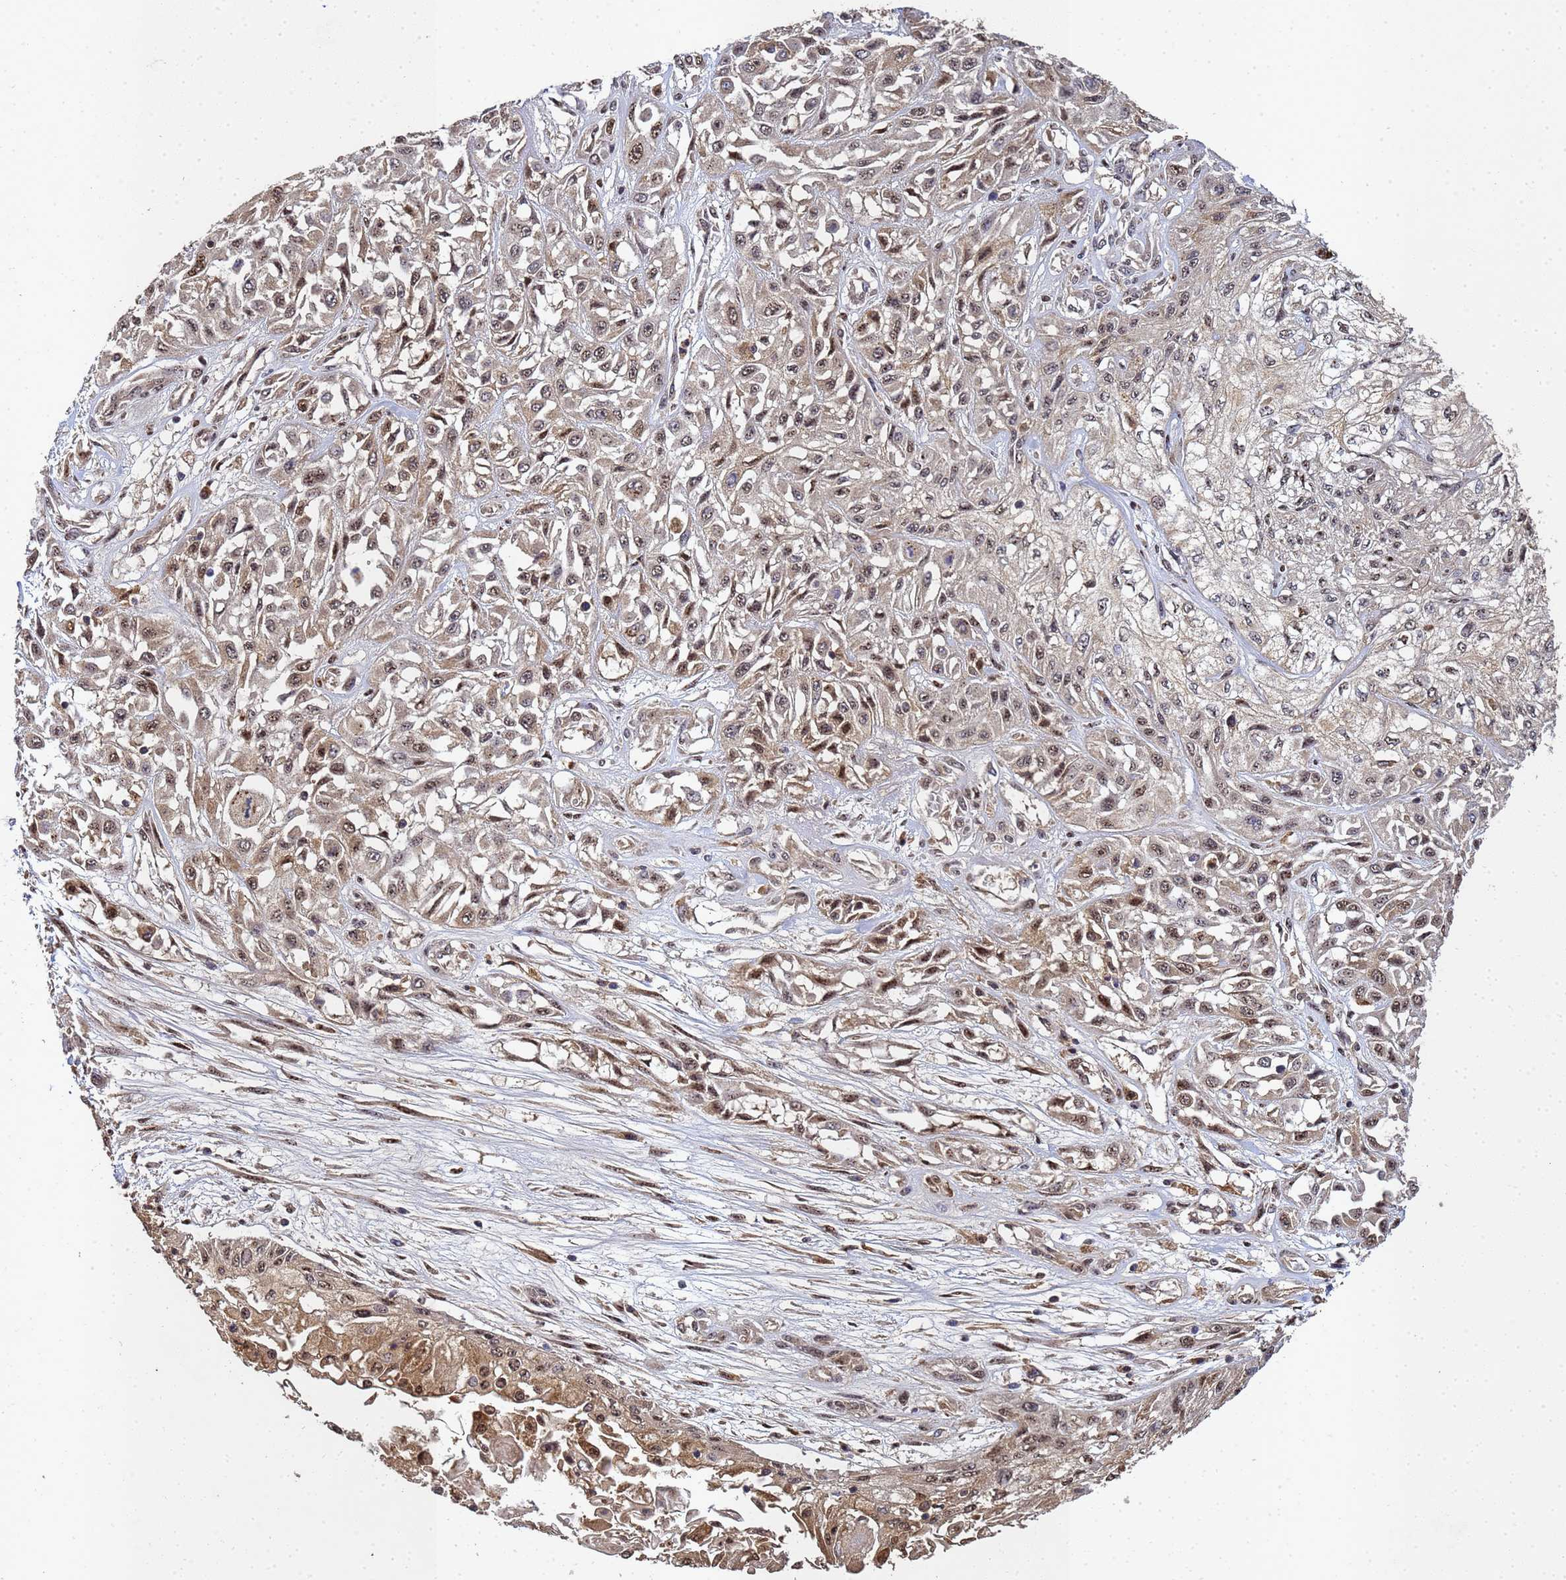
{"staining": {"intensity": "weak", "quantity": ">75%", "location": "cytoplasmic/membranous,nuclear"}, "tissue": "skin cancer", "cell_type": "Tumor cells", "image_type": "cancer", "snomed": [{"axis": "morphology", "description": "Squamous cell carcinoma, NOS"}, {"axis": "morphology", "description": "Squamous cell carcinoma, metastatic, NOS"}, {"axis": "topography", "description": "Skin"}, {"axis": "topography", "description": "Lymph node"}], "caption": "Human skin cancer (metastatic squamous cell carcinoma) stained for a protein (brown) shows weak cytoplasmic/membranous and nuclear positive staining in about >75% of tumor cells.", "gene": "SECISBP2", "patient": {"sex": "male", "age": 75}}